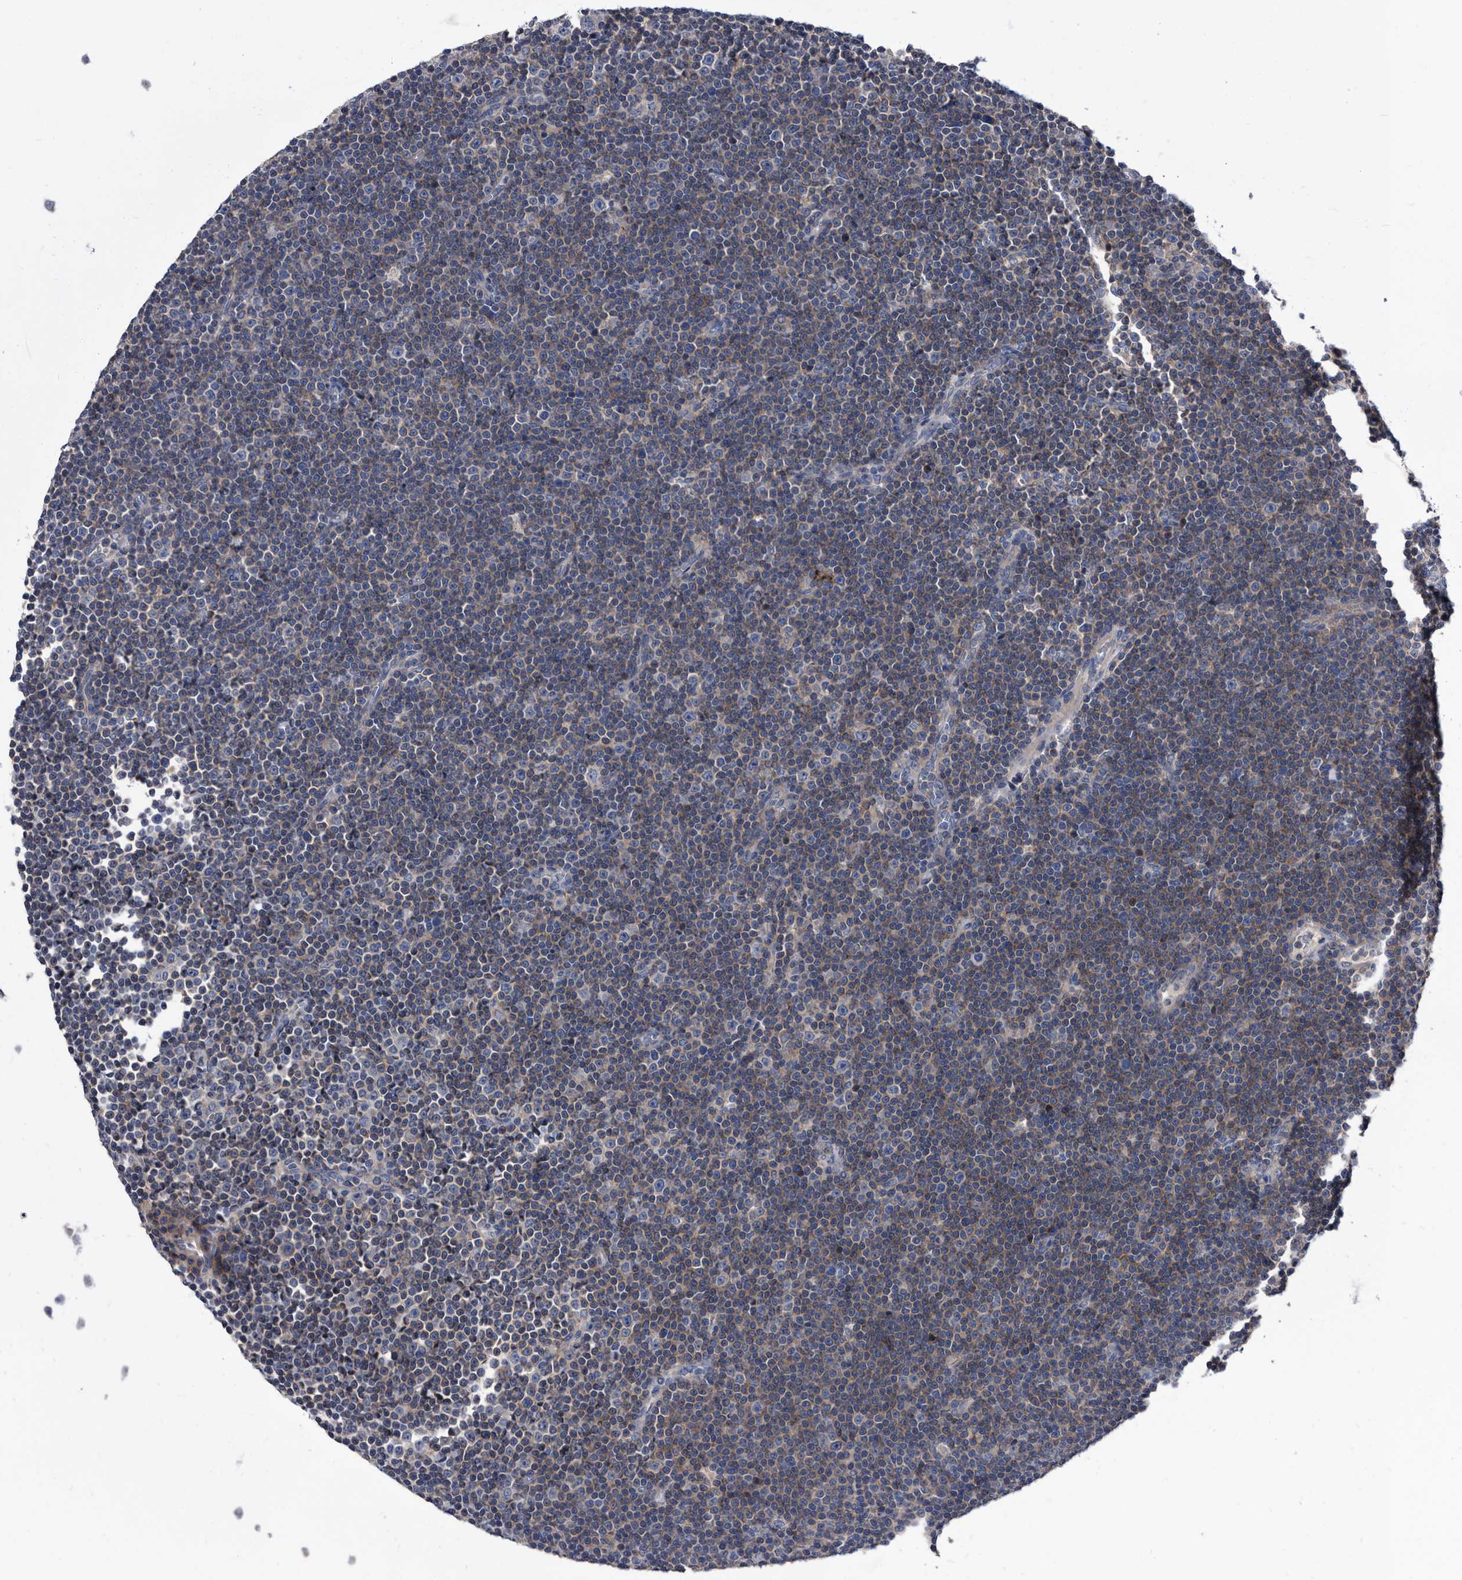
{"staining": {"intensity": "weak", "quantity": "25%-75%", "location": "cytoplasmic/membranous"}, "tissue": "lymphoma", "cell_type": "Tumor cells", "image_type": "cancer", "snomed": [{"axis": "morphology", "description": "Malignant lymphoma, non-Hodgkin's type, Low grade"}, {"axis": "topography", "description": "Lymph node"}], "caption": "Immunohistochemistry micrograph of neoplastic tissue: human malignant lymphoma, non-Hodgkin's type (low-grade) stained using IHC exhibits low levels of weak protein expression localized specifically in the cytoplasmic/membranous of tumor cells, appearing as a cytoplasmic/membranous brown color.", "gene": "DTNBP1", "patient": {"sex": "female", "age": 67}}